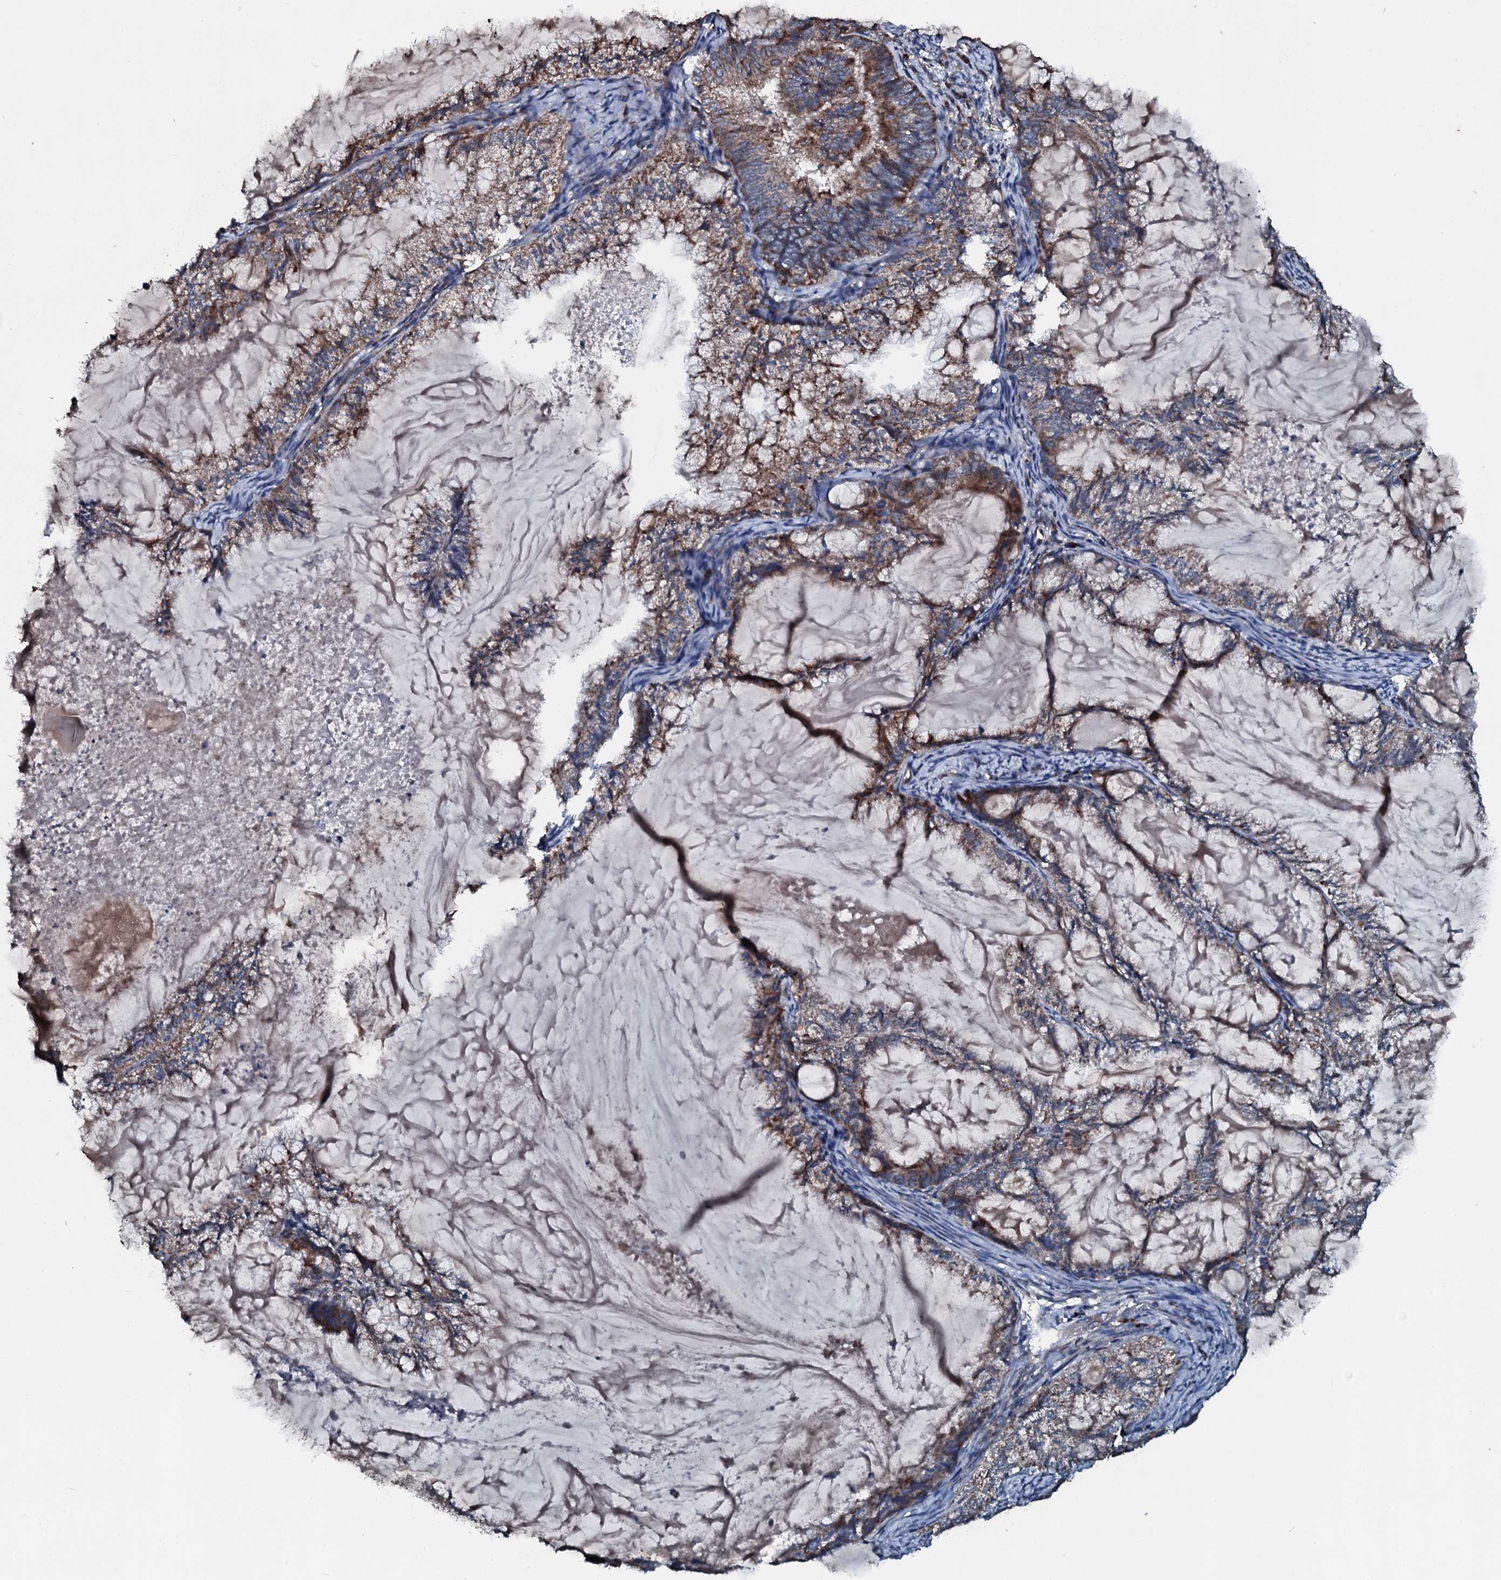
{"staining": {"intensity": "moderate", "quantity": "25%-75%", "location": "cytoplasmic/membranous"}, "tissue": "endometrial cancer", "cell_type": "Tumor cells", "image_type": "cancer", "snomed": [{"axis": "morphology", "description": "Adenocarcinoma, NOS"}, {"axis": "topography", "description": "Endometrium"}], "caption": "Tumor cells show medium levels of moderate cytoplasmic/membranous expression in about 25%-75% of cells in human endometrial adenocarcinoma. (IHC, brightfield microscopy, high magnification).", "gene": "ACSS3", "patient": {"sex": "female", "age": 86}}